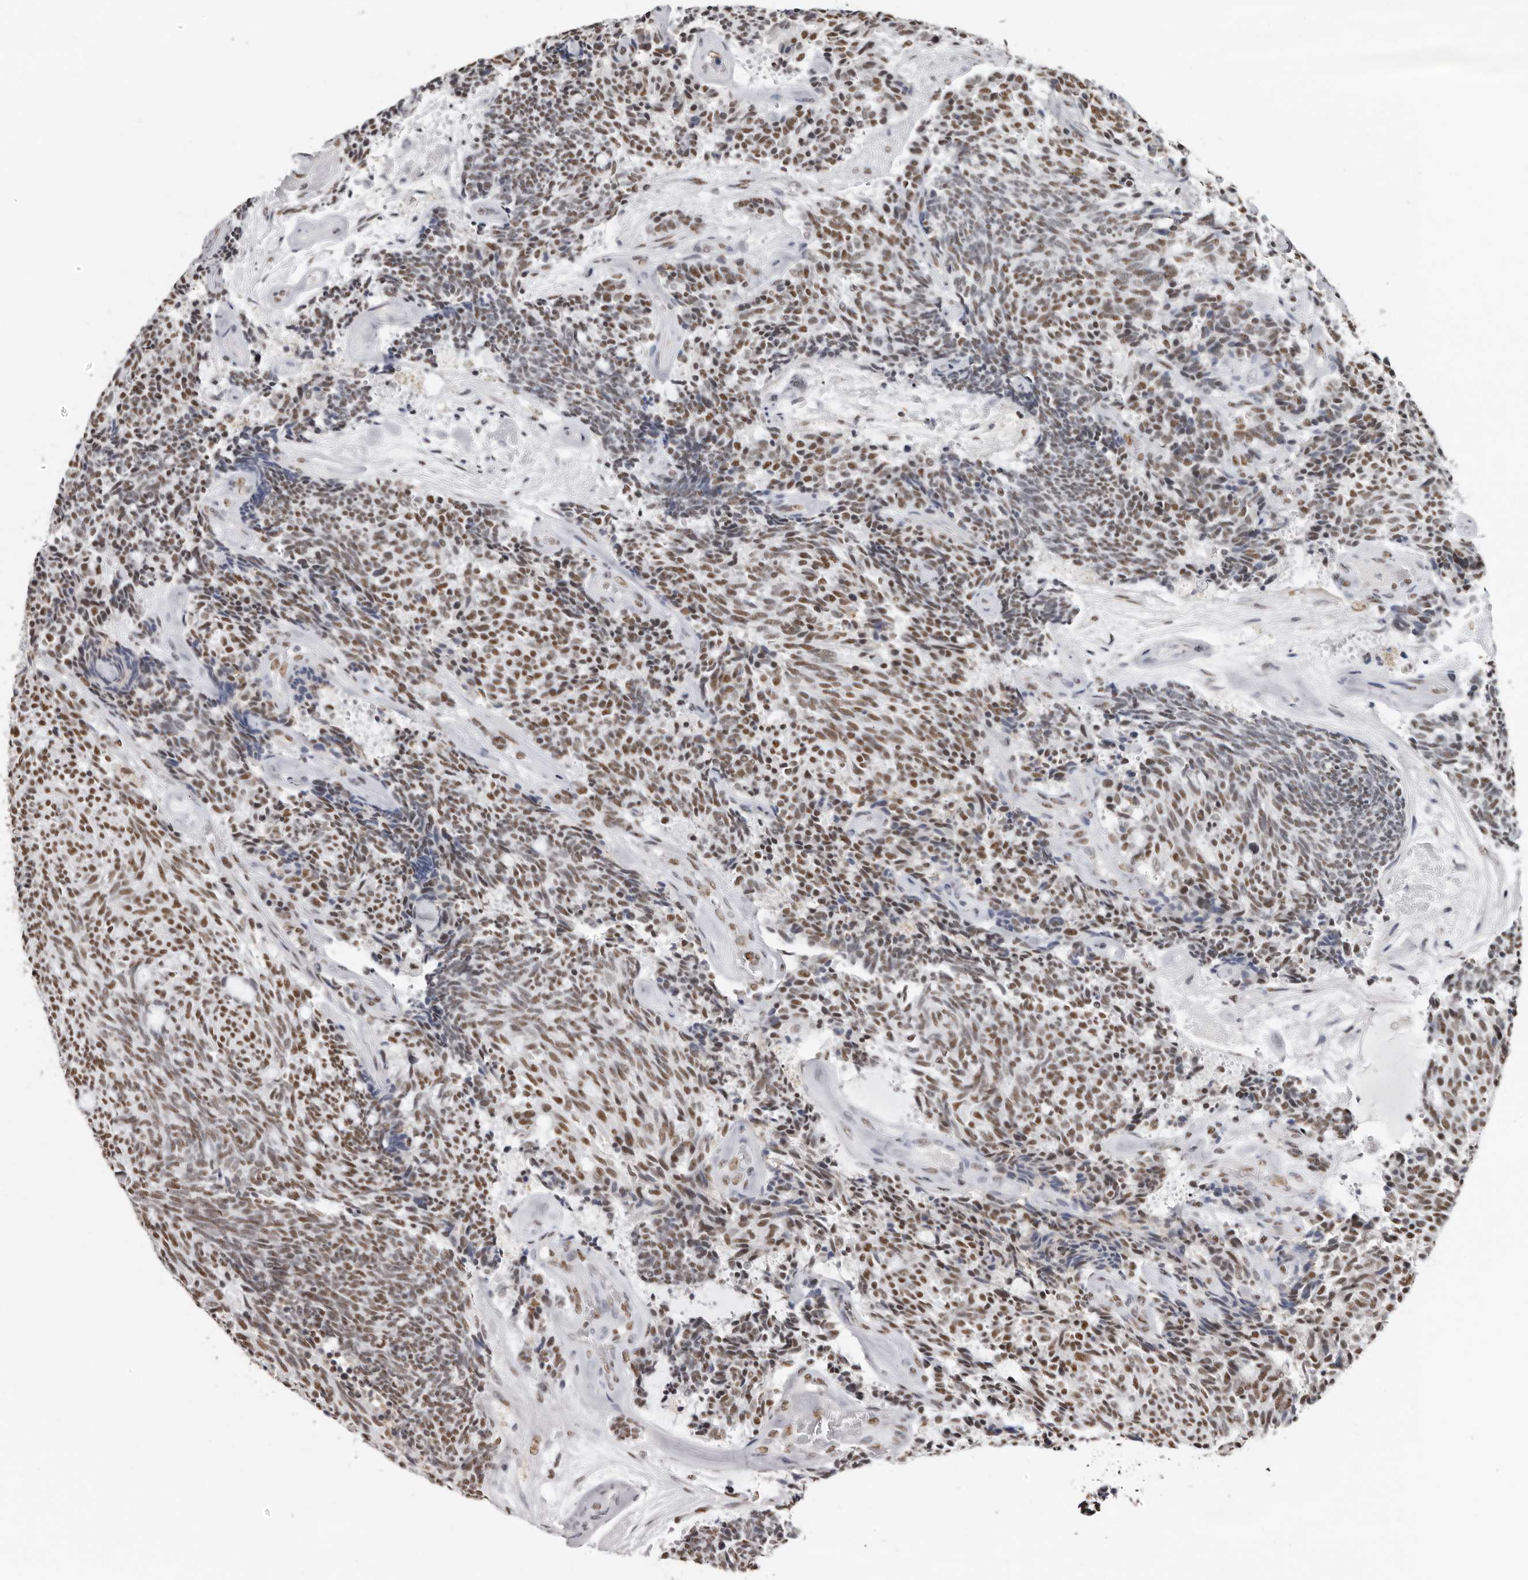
{"staining": {"intensity": "moderate", "quantity": ">75%", "location": "nuclear"}, "tissue": "carcinoid", "cell_type": "Tumor cells", "image_type": "cancer", "snomed": [{"axis": "morphology", "description": "Carcinoid, malignant, NOS"}, {"axis": "topography", "description": "Pancreas"}], "caption": "Immunohistochemistry (IHC) of human malignant carcinoid shows medium levels of moderate nuclear positivity in about >75% of tumor cells.", "gene": "SCAF4", "patient": {"sex": "female", "age": 54}}